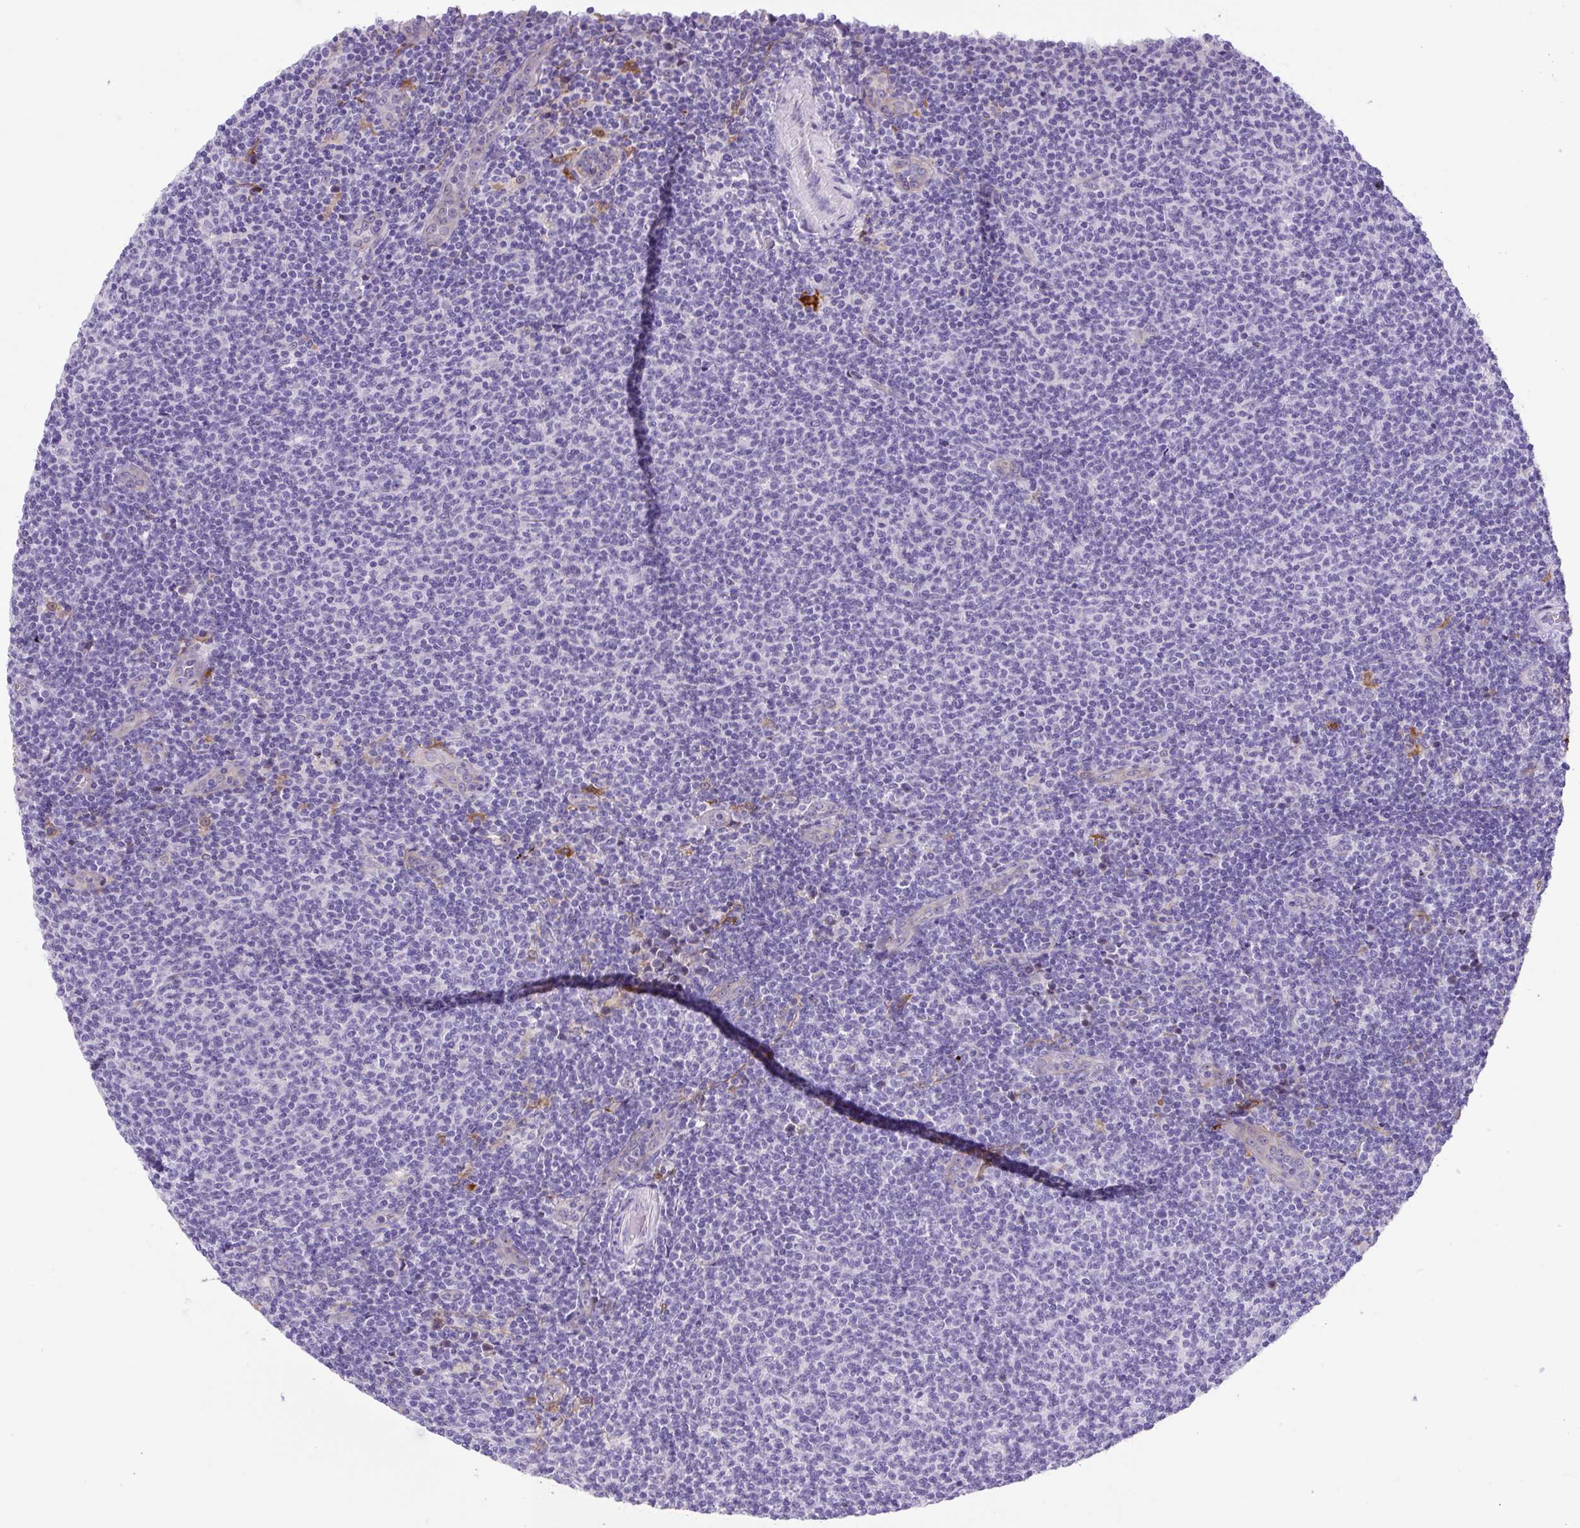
{"staining": {"intensity": "negative", "quantity": "none", "location": "none"}, "tissue": "lymphoma", "cell_type": "Tumor cells", "image_type": "cancer", "snomed": [{"axis": "morphology", "description": "Malignant lymphoma, non-Hodgkin's type, Low grade"}, {"axis": "topography", "description": "Lymph node"}], "caption": "Micrograph shows no protein staining in tumor cells of lymphoma tissue.", "gene": "ASB4", "patient": {"sex": "male", "age": 66}}